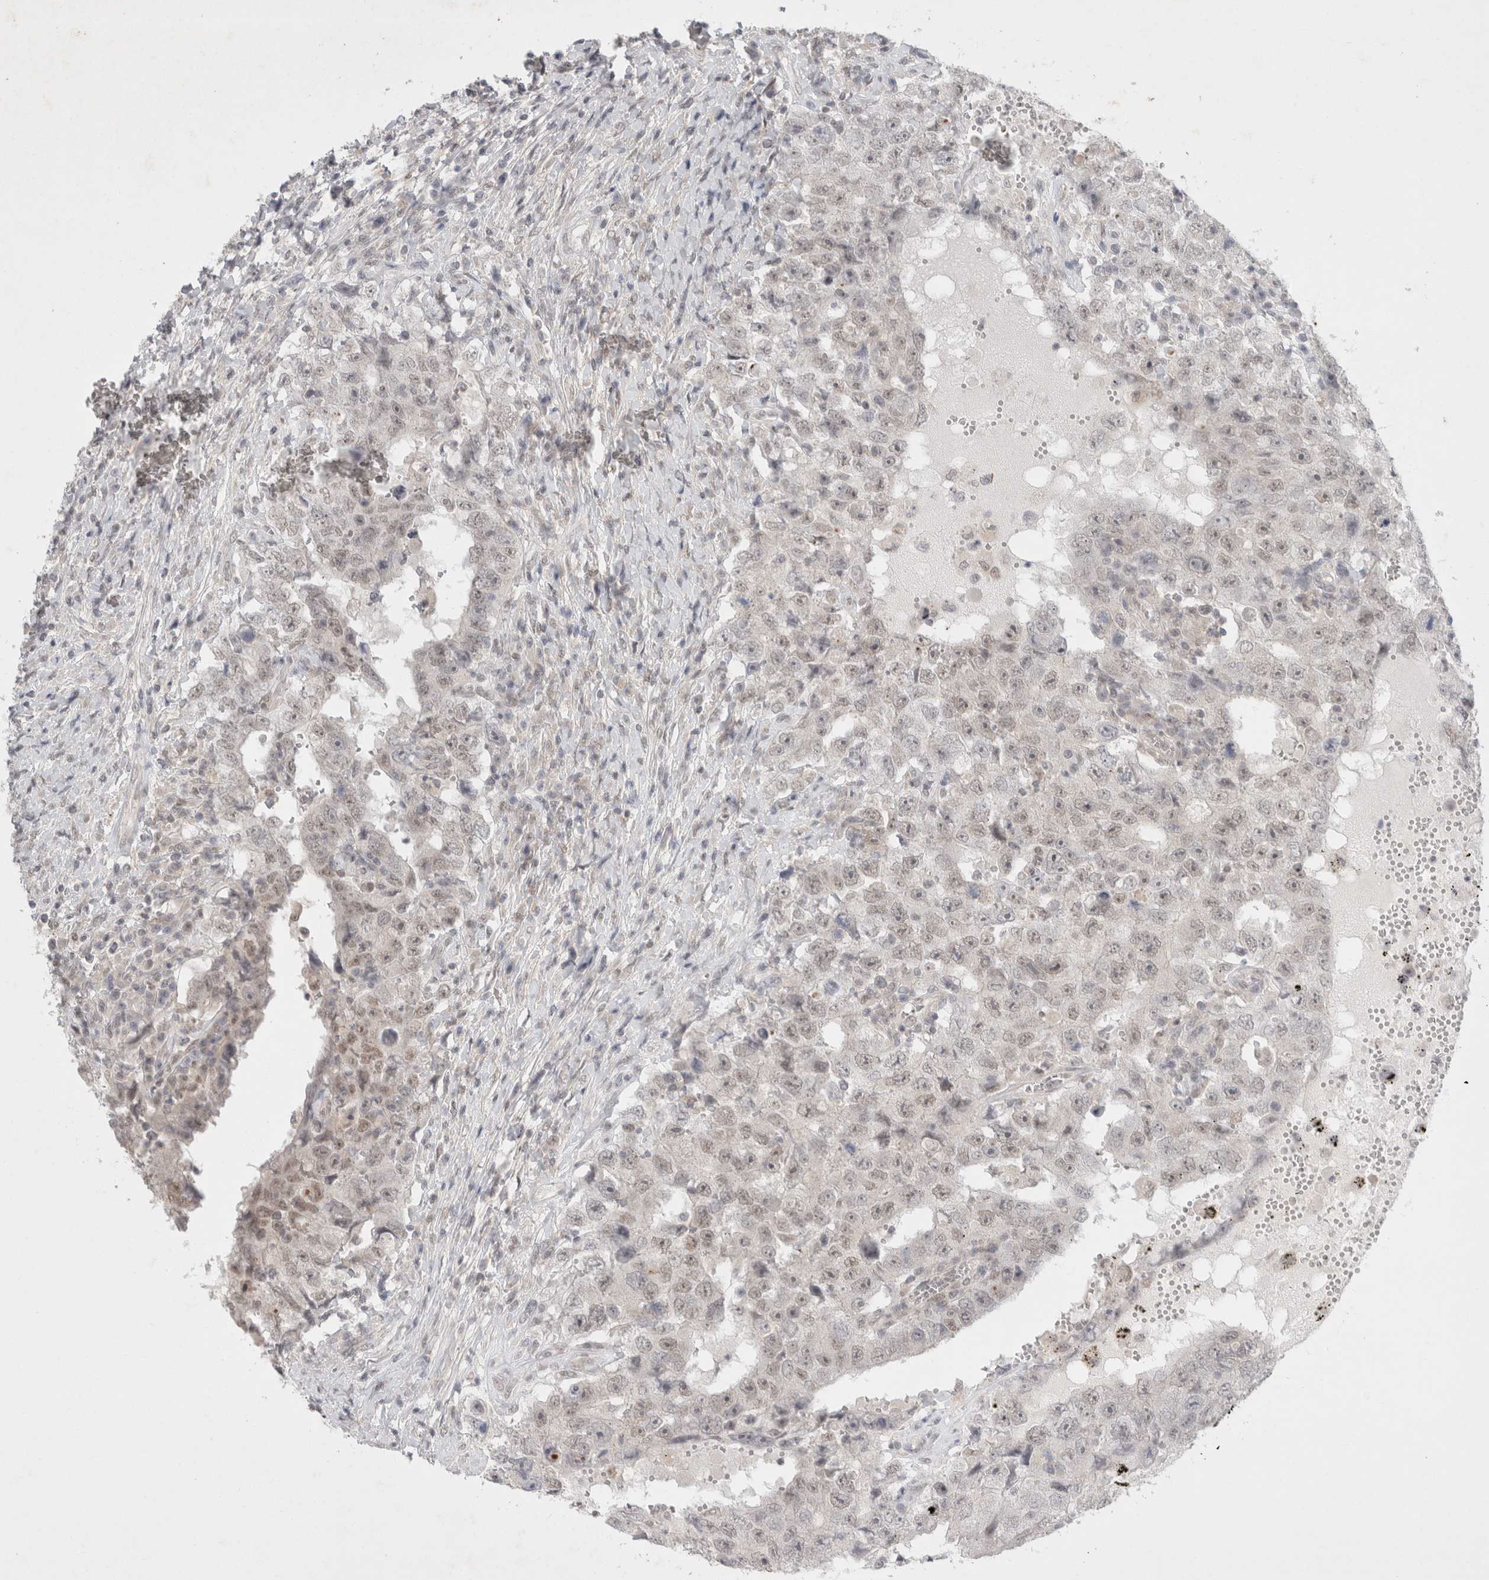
{"staining": {"intensity": "weak", "quantity": "<25%", "location": "nuclear"}, "tissue": "testis cancer", "cell_type": "Tumor cells", "image_type": "cancer", "snomed": [{"axis": "morphology", "description": "Carcinoma, Embryonal, NOS"}, {"axis": "topography", "description": "Testis"}], "caption": "DAB immunohistochemical staining of human testis cancer (embryonal carcinoma) reveals no significant positivity in tumor cells.", "gene": "FBXO42", "patient": {"sex": "male", "age": 26}}